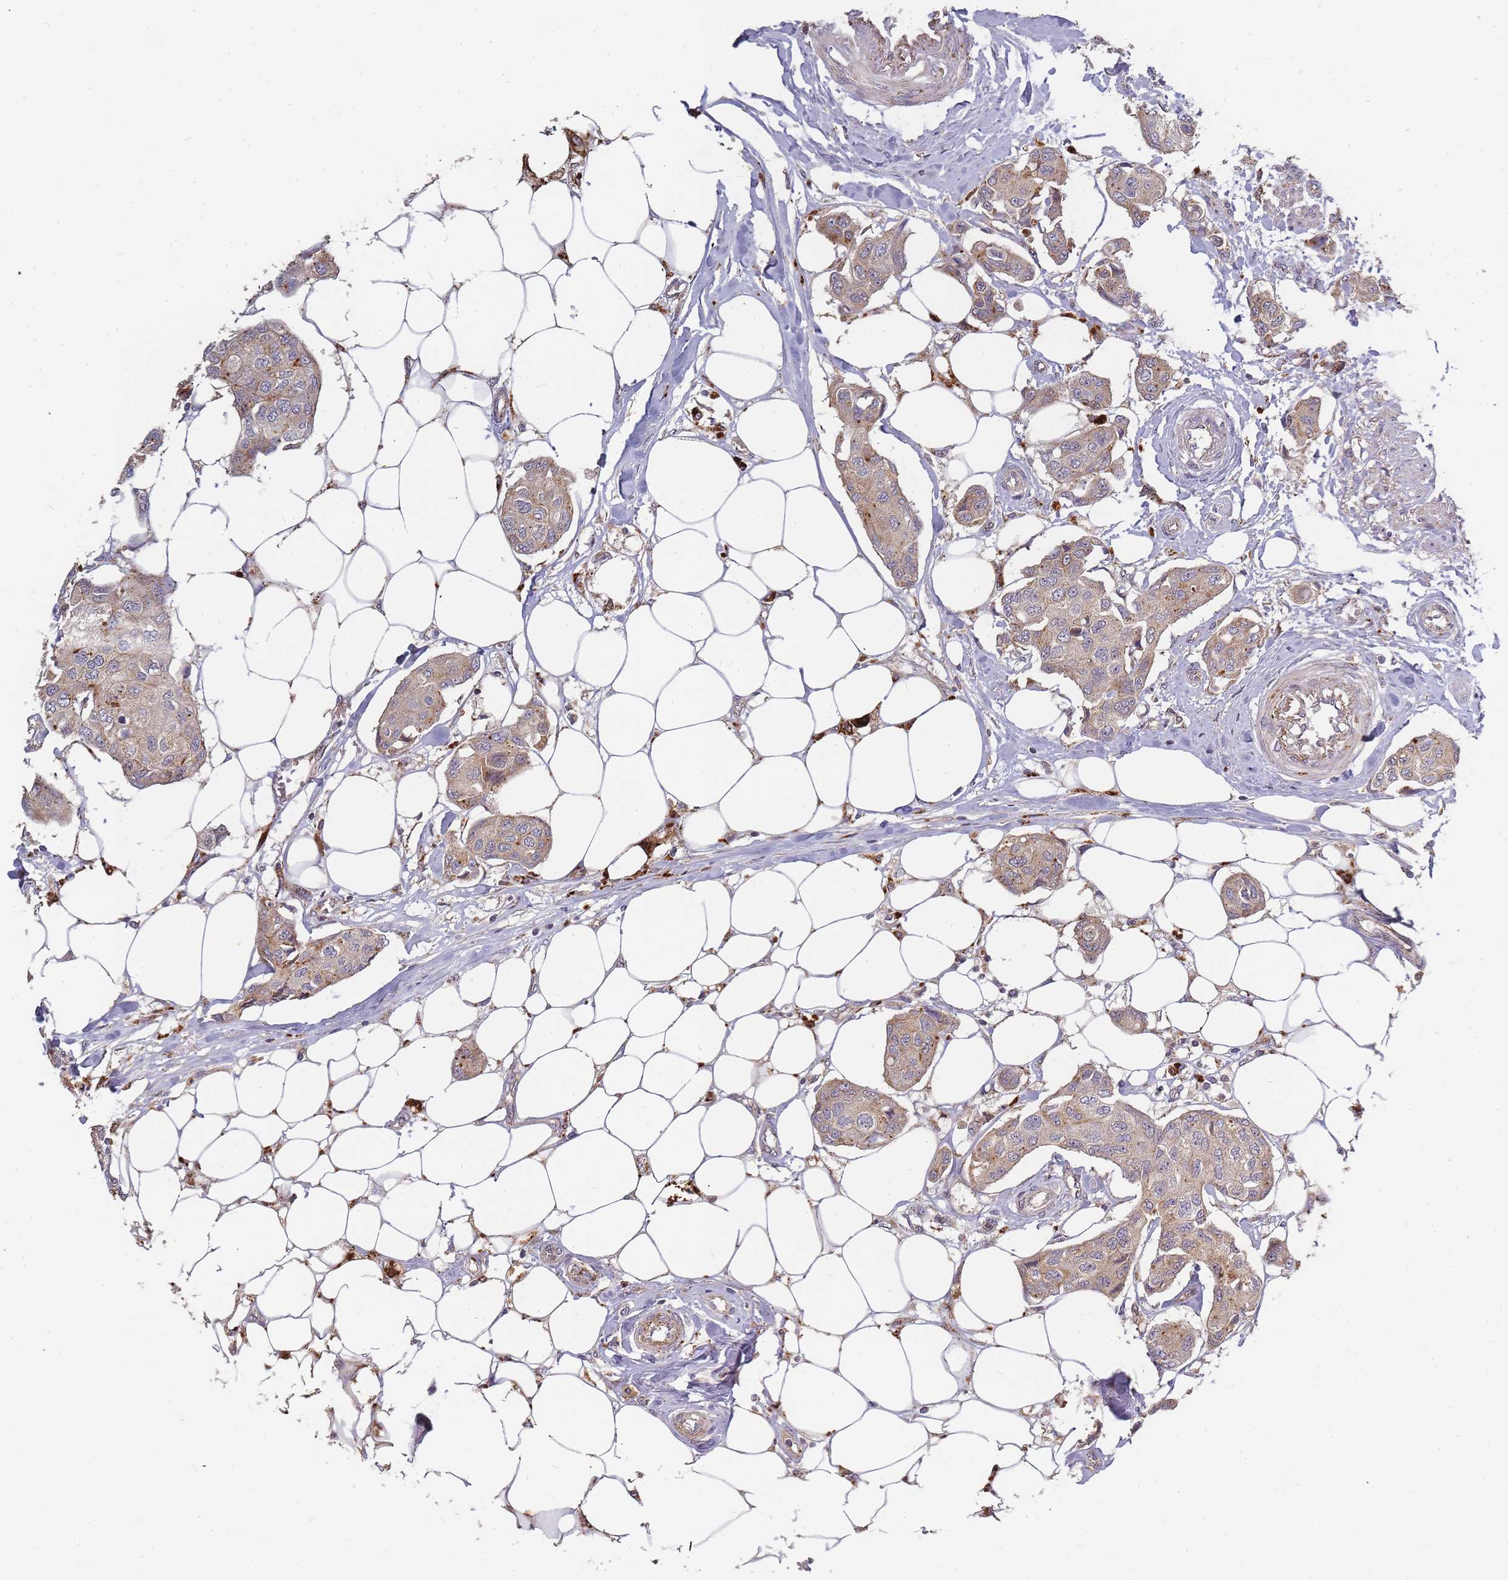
{"staining": {"intensity": "moderate", "quantity": ">75%", "location": "cytoplasmic/membranous"}, "tissue": "breast cancer", "cell_type": "Tumor cells", "image_type": "cancer", "snomed": [{"axis": "morphology", "description": "Duct carcinoma"}, {"axis": "topography", "description": "Breast"}, {"axis": "topography", "description": "Lymph node"}], "caption": "The photomicrograph reveals a brown stain indicating the presence of a protein in the cytoplasmic/membranous of tumor cells in breast cancer. The staining was performed using DAB to visualize the protein expression in brown, while the nuclei were stained in blue with hematoxylin (Magnification: 20x).", "gene": "ATG5", "patient": {"sex": "female", "age": 80}}